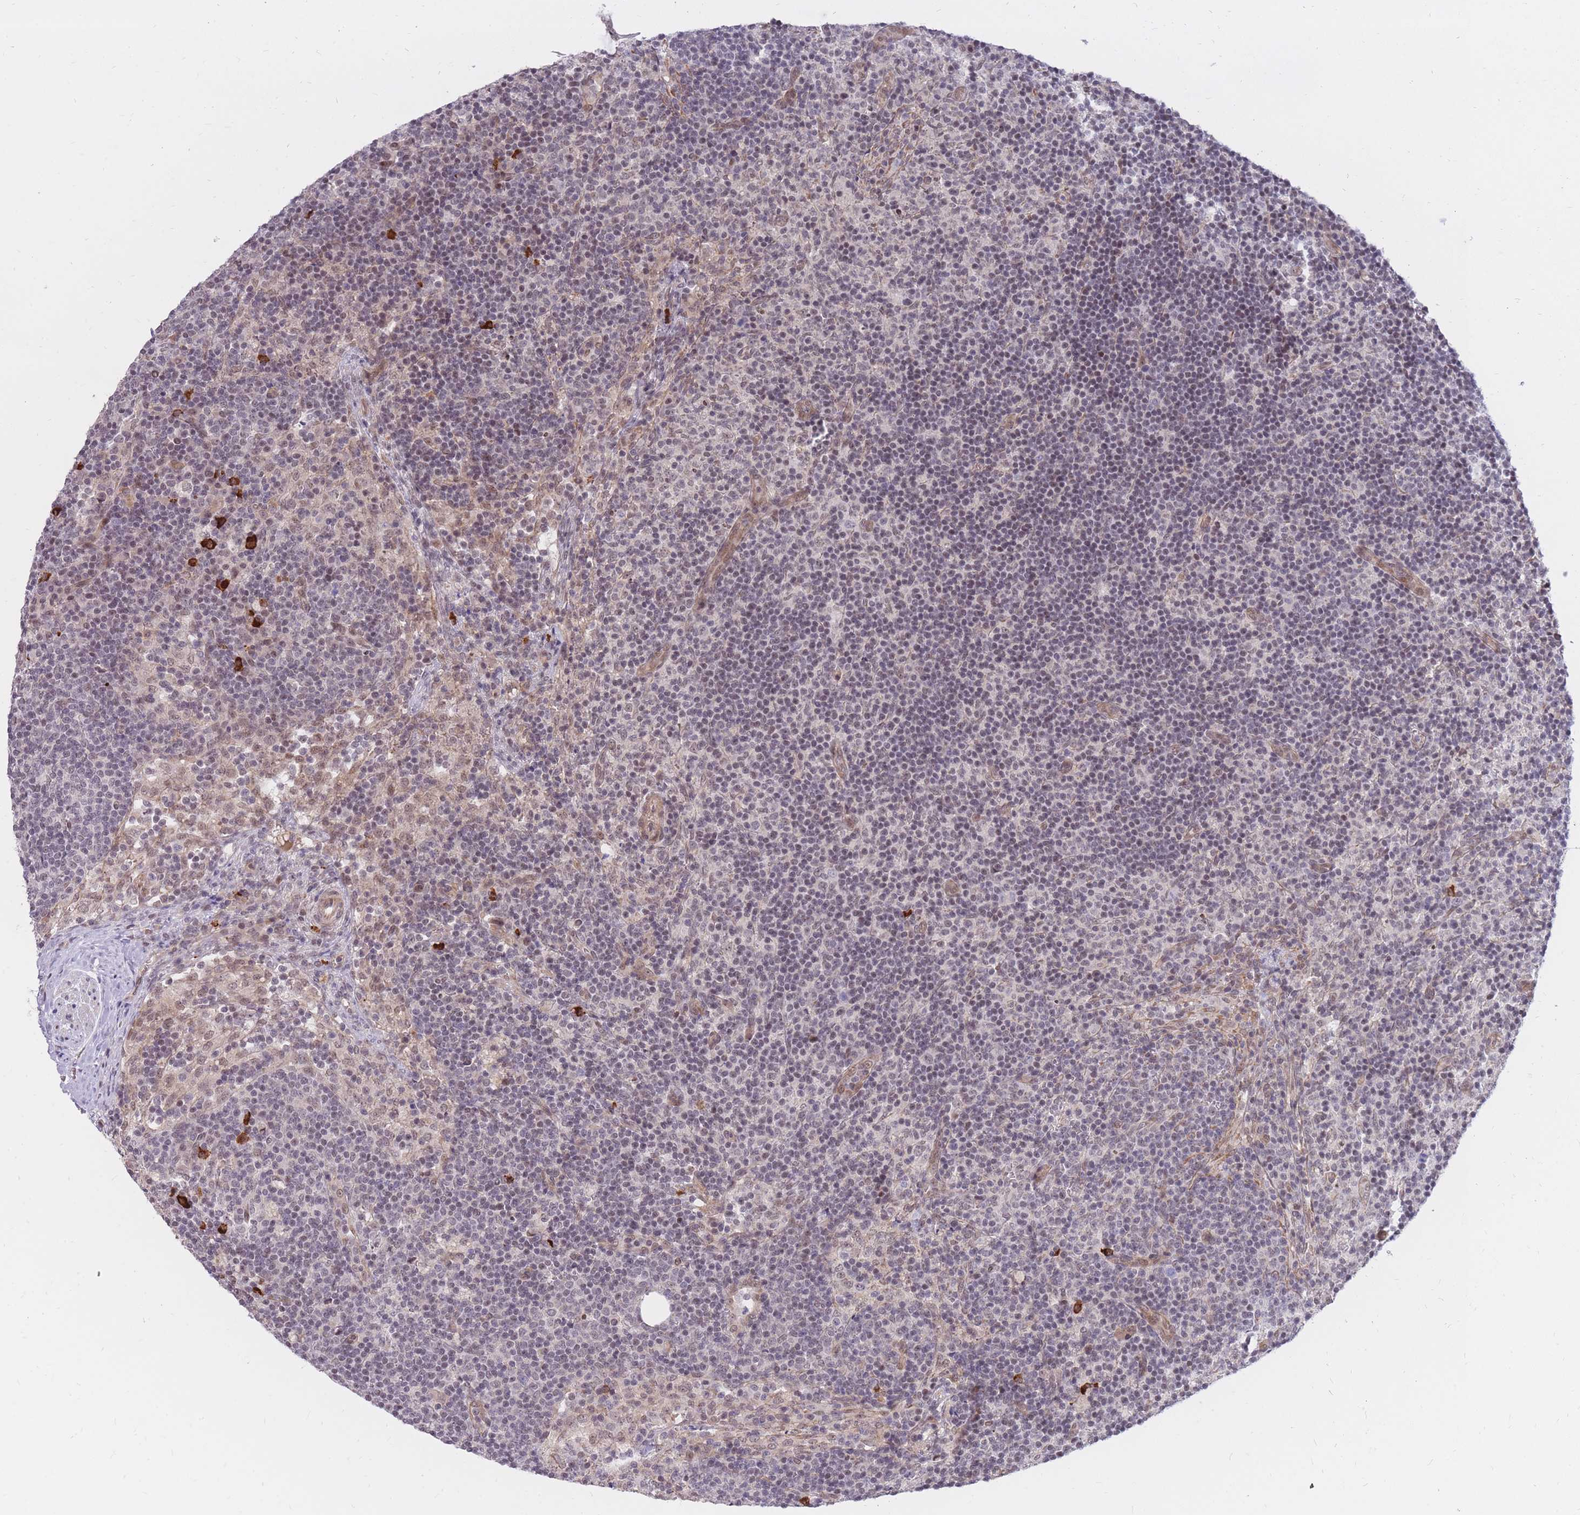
{"staining": {"intensity": "weak", "quantity": "25%-75%", "location": "nuclear"}, "tissue": "lymph node", "cell_type": "Non-germinal center cells", "image_type": "normal", "snomed": [{"axis": "morphology", "description": "Normal tissue, NOS"}, {"axis": "topography", "description": "Lymph node"}], "caption": "Immunohistochemical staining of normal lymph node reveals weak nuclear protein expression in approximately 25%-75% of non-germinal center cells.", "gene": "ERICH6B", "patient": {"sex": "female", "age": 30}}